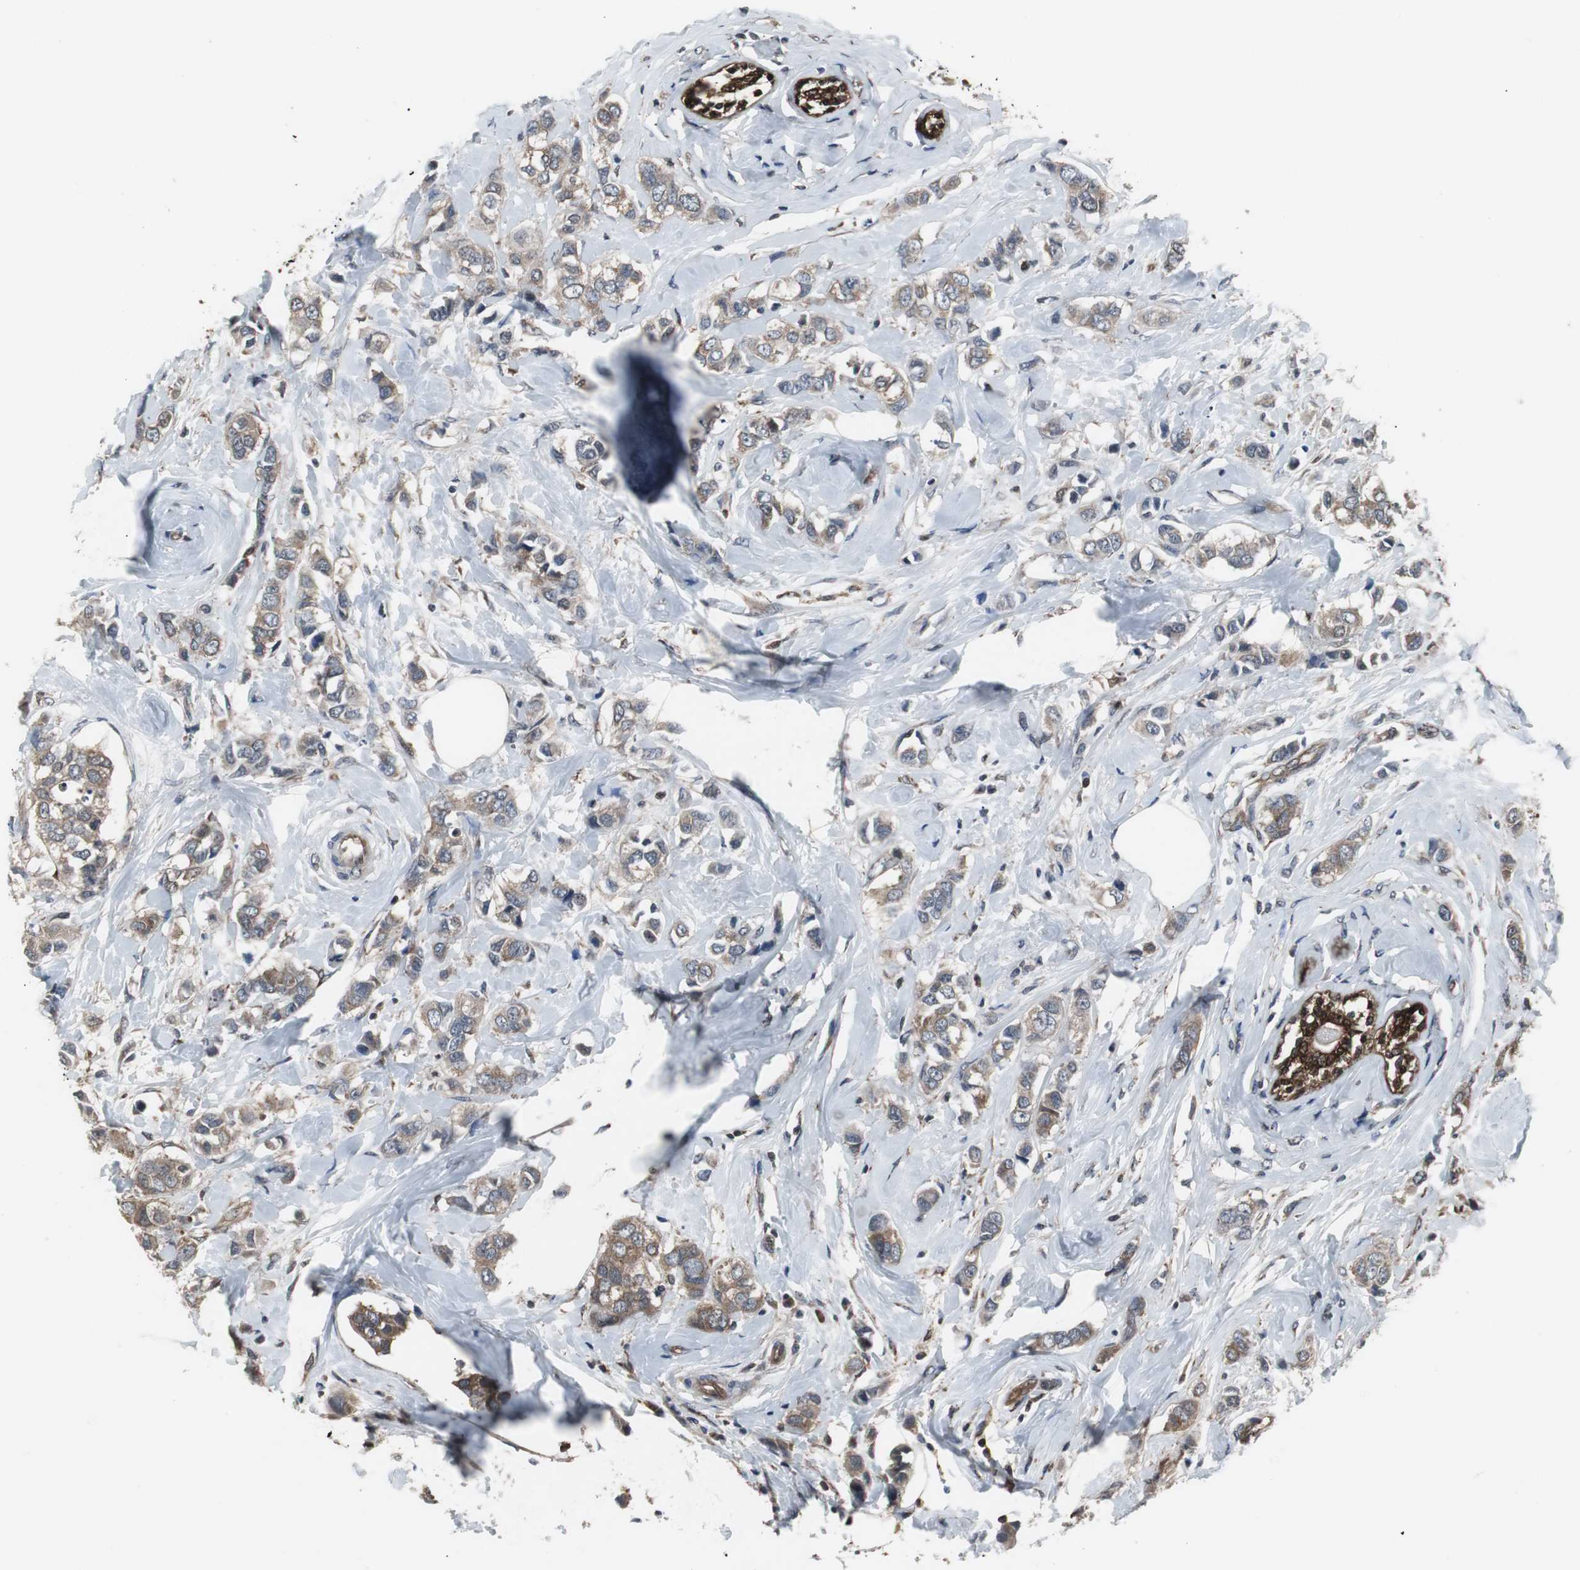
{"staining": {"intensity": "weak", "quantity": ">75%", "location": "cytoplasmic/membranous"}, "tissue": "breast cancer", "cell_type": "Tumor cells", "image_type": "cancer", "snomed": [{"axis": "morphology", "description": "Duct carcinoma"}, {"axis": "topography", "description": "Breast"}], "caption": "IHC (DAB (3,3'-diaminobenzidine)) staining of breast intraductal carcinoma exhibits weak cytoplasmic/membranous protein positivity in approximately >75% of tumor cells.", "gene": "ZSCAN22", "patient": {"sex": "female", "age": 50}}